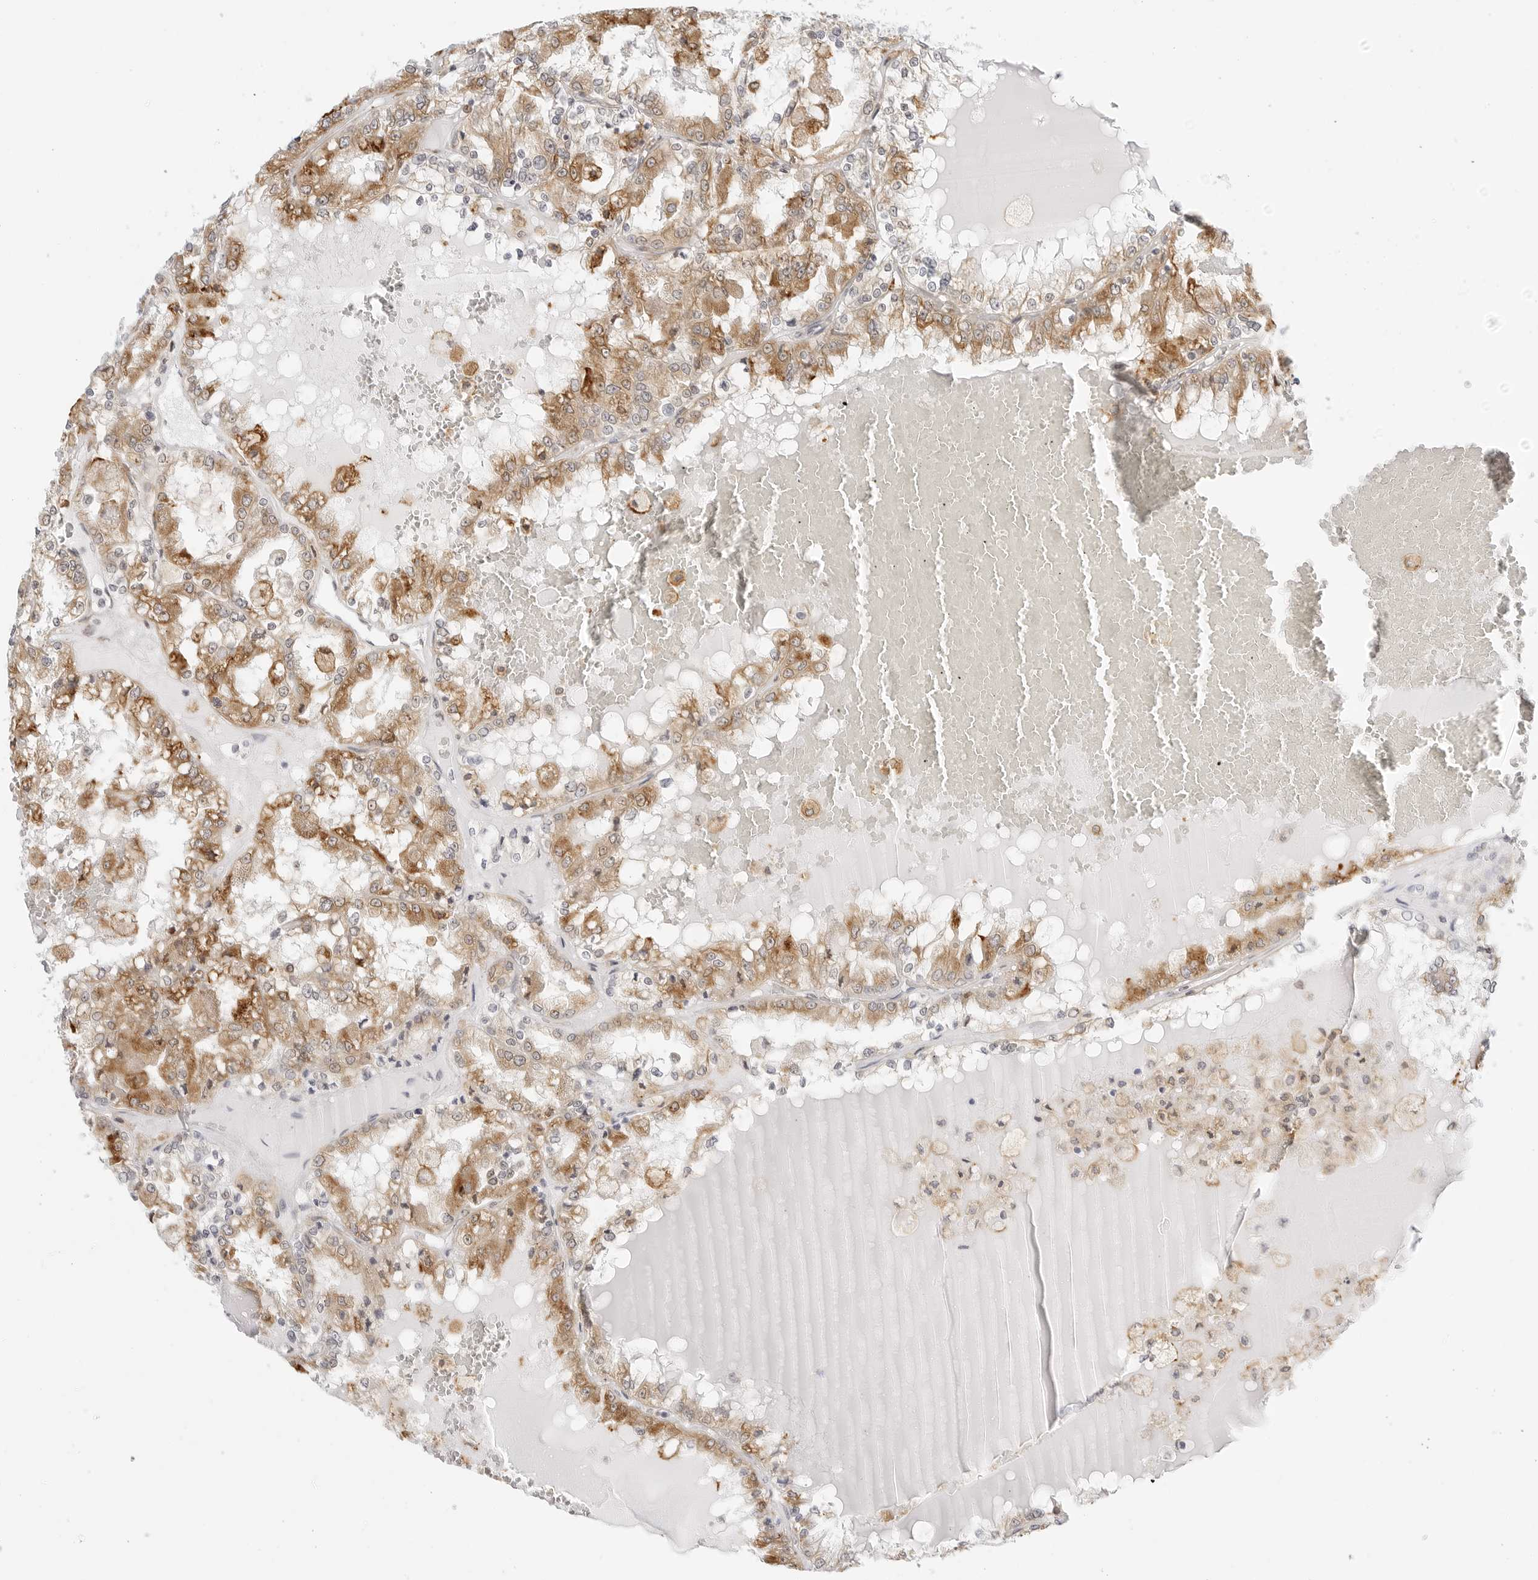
{"staining": {"intensity": "moderate", "quantity": ">75%", "location": "cytoplasmic/membranous"}, "tissue": "renal cancer", "cell_type": "Tumor cells", "image_type": "cancer", "snomed": [{"axis": "morphology", "description": "Adenocarcinoma, NOS"}, {"axis": "topography", "description": "Kidney"}], "caption": "DAB (3,3'-diaminobenzidine) immunohistochemical staining of human adenocarcinoma (renal) displays moderate cytoplasmic/membranous protein positivity in about >75% of tumor cells. (IHC, brightfield microscopy, high magnification).", "gene": "THEM4", "patient": {"sex": "female", "age": 56}}